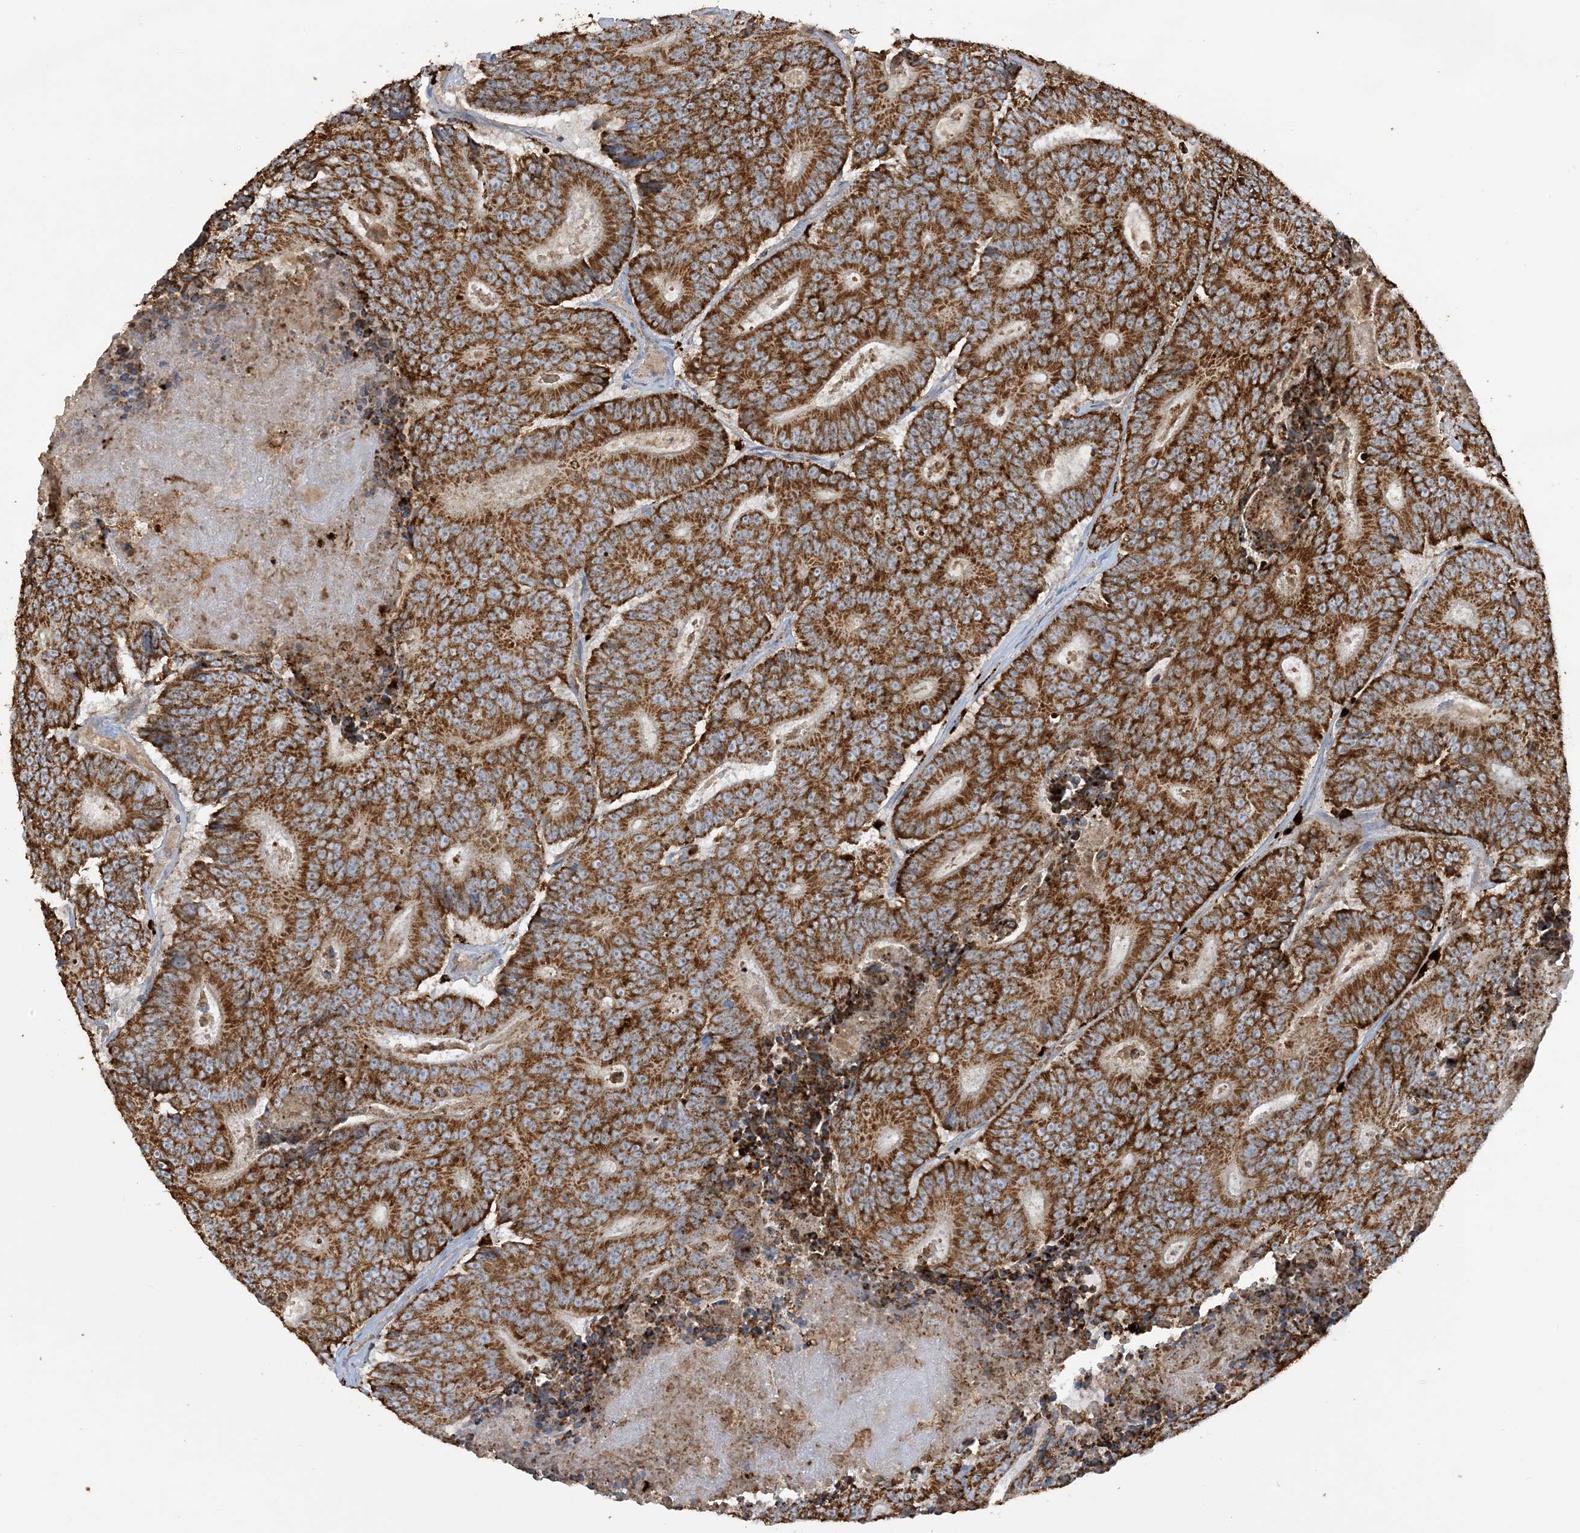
{"staining": {"intensity": "strong", "quantity": ">75%", "location": "cytoplasmic/membranous"}, "tissue": "colorectal cancer", "cell_type": "Tumor cells", "image_type": "cancer", "snomed": [{"axis": "morphology", "description": "Adenocarcinoma, NOS"}, {"axis": "topography", "description": "Colon"}], "caption": "Colorectal cancer (adenocarcinoma) was stained to show a protein in brown. There is high levels of strong cytoplasmic/membranous staining in about >75% of tumor cells. (brown staining indicates protein expression, while blue staining denotes nuclei).", "gene": "AGA", "patient": {"sex": "male", "age": 83}}